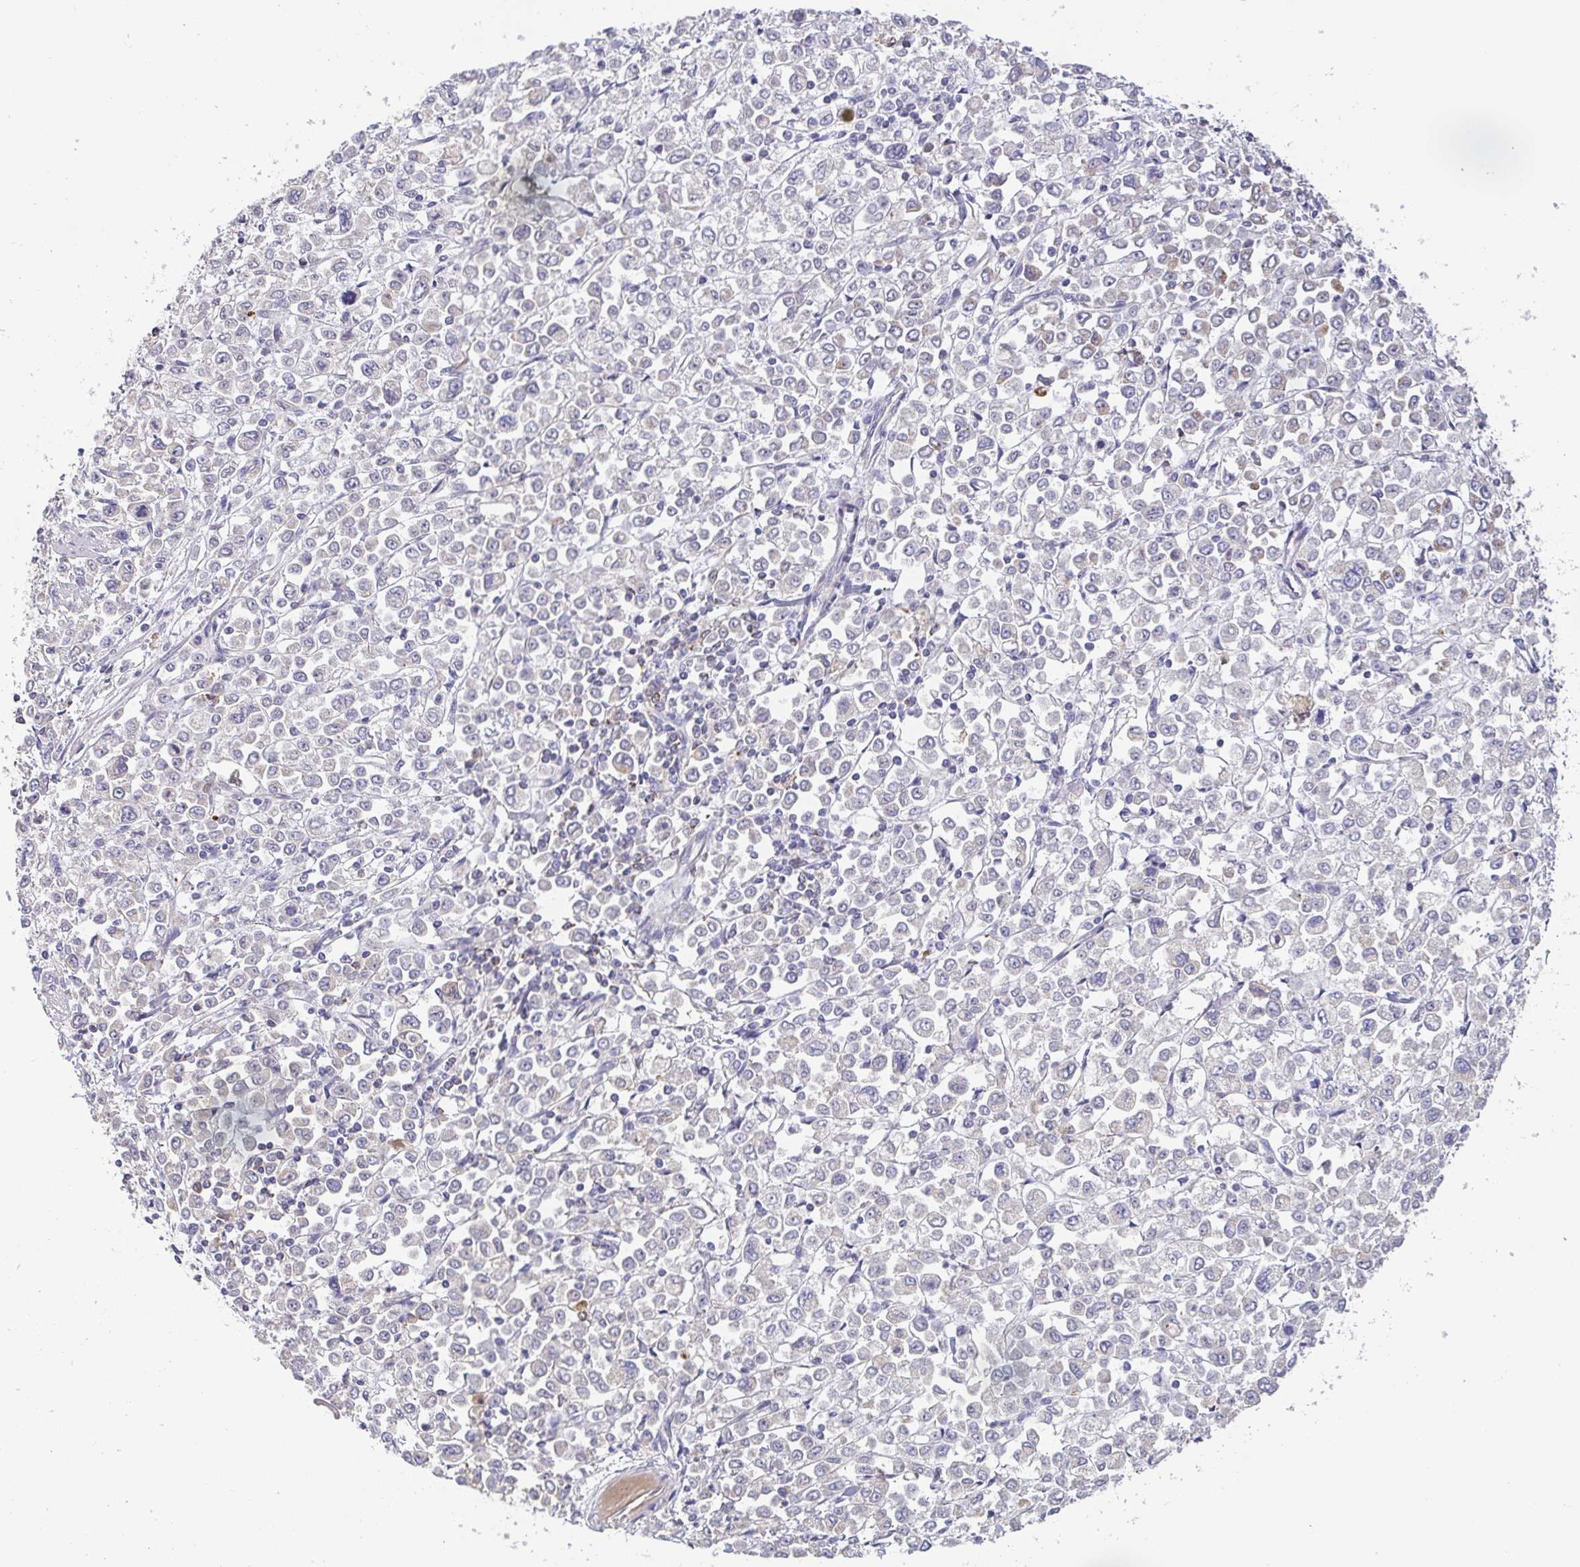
{"staining": {"intensity": "negative", "quantity": "none", "location": "none"}, "tissue": "stomach cancer", "cell_type": "Tumor cells", "image_type": "cancer", "snomed": [{"axis": "morphology", "description": "Adenocarcinoma, NOS"}, {"axis": "topography", "description": "Stomach, upper"}], "caption": "Histopathology image shows no protein staining in tumor cells of stomach cancer tissue.", "gene": "OSBPL7", "patient": {"sex": "male", "age": 70}}